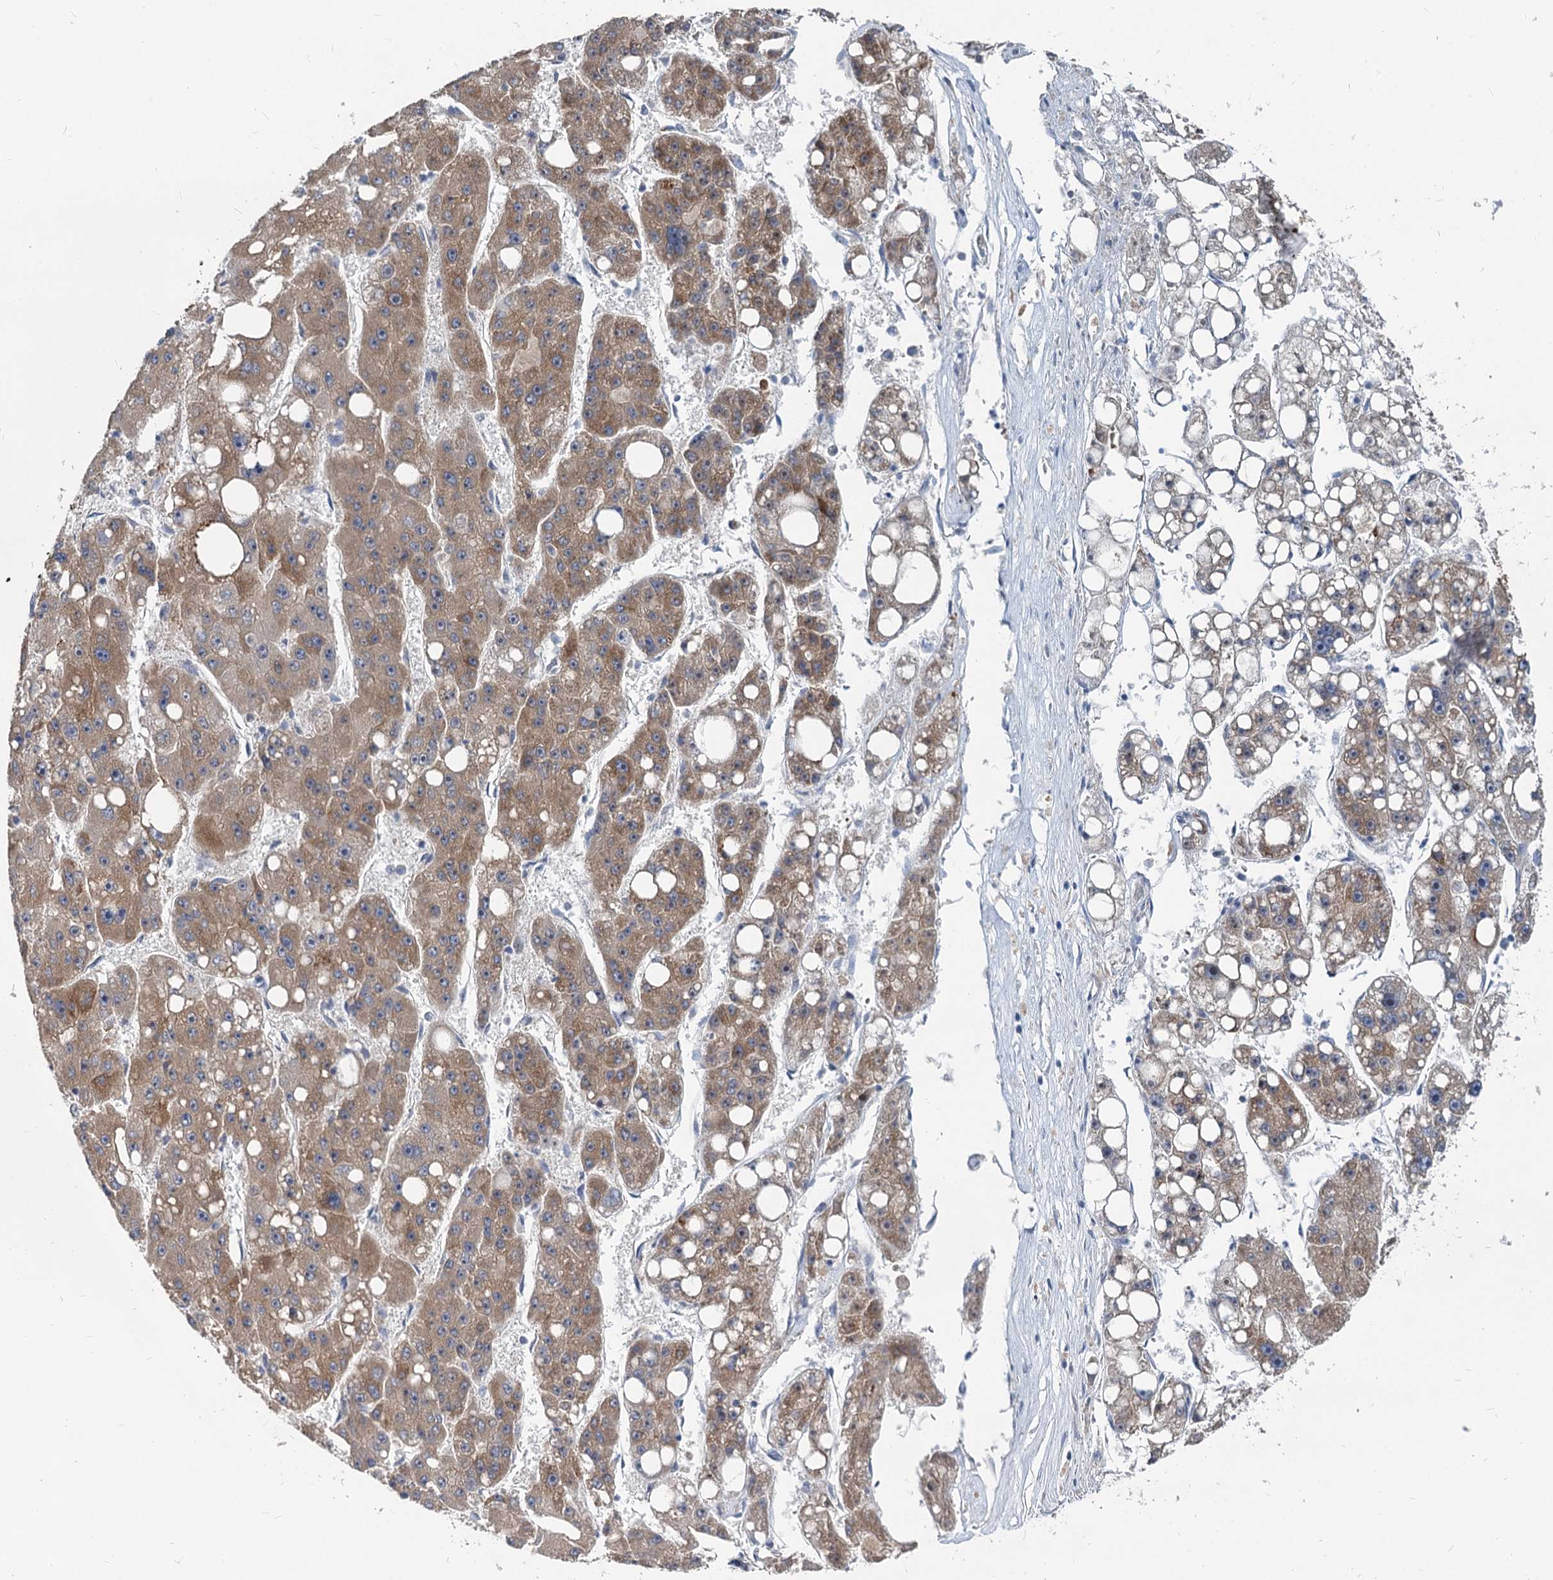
{"staining": {"intensity": "moderate", "quantity": ">75%", "location": "cytoplasmic/membranous"}, "tissue": "liver cancer", "cell_type": "Tumor cells", "image_type": "cancer", "snomed": [{"axis": "morphology", "description": "Carcinoma, Hepatocellular, NOS"}, {"axis": "topography", "description": "Liver"}], "caption": "Moderate cytoplasmic/membranous protein expression is present in about >75% of tumor cells in hepatocellular carcinoma (liver).", "gene": "EIF2B2", "patient": {"sex": "female", "age": 61}}